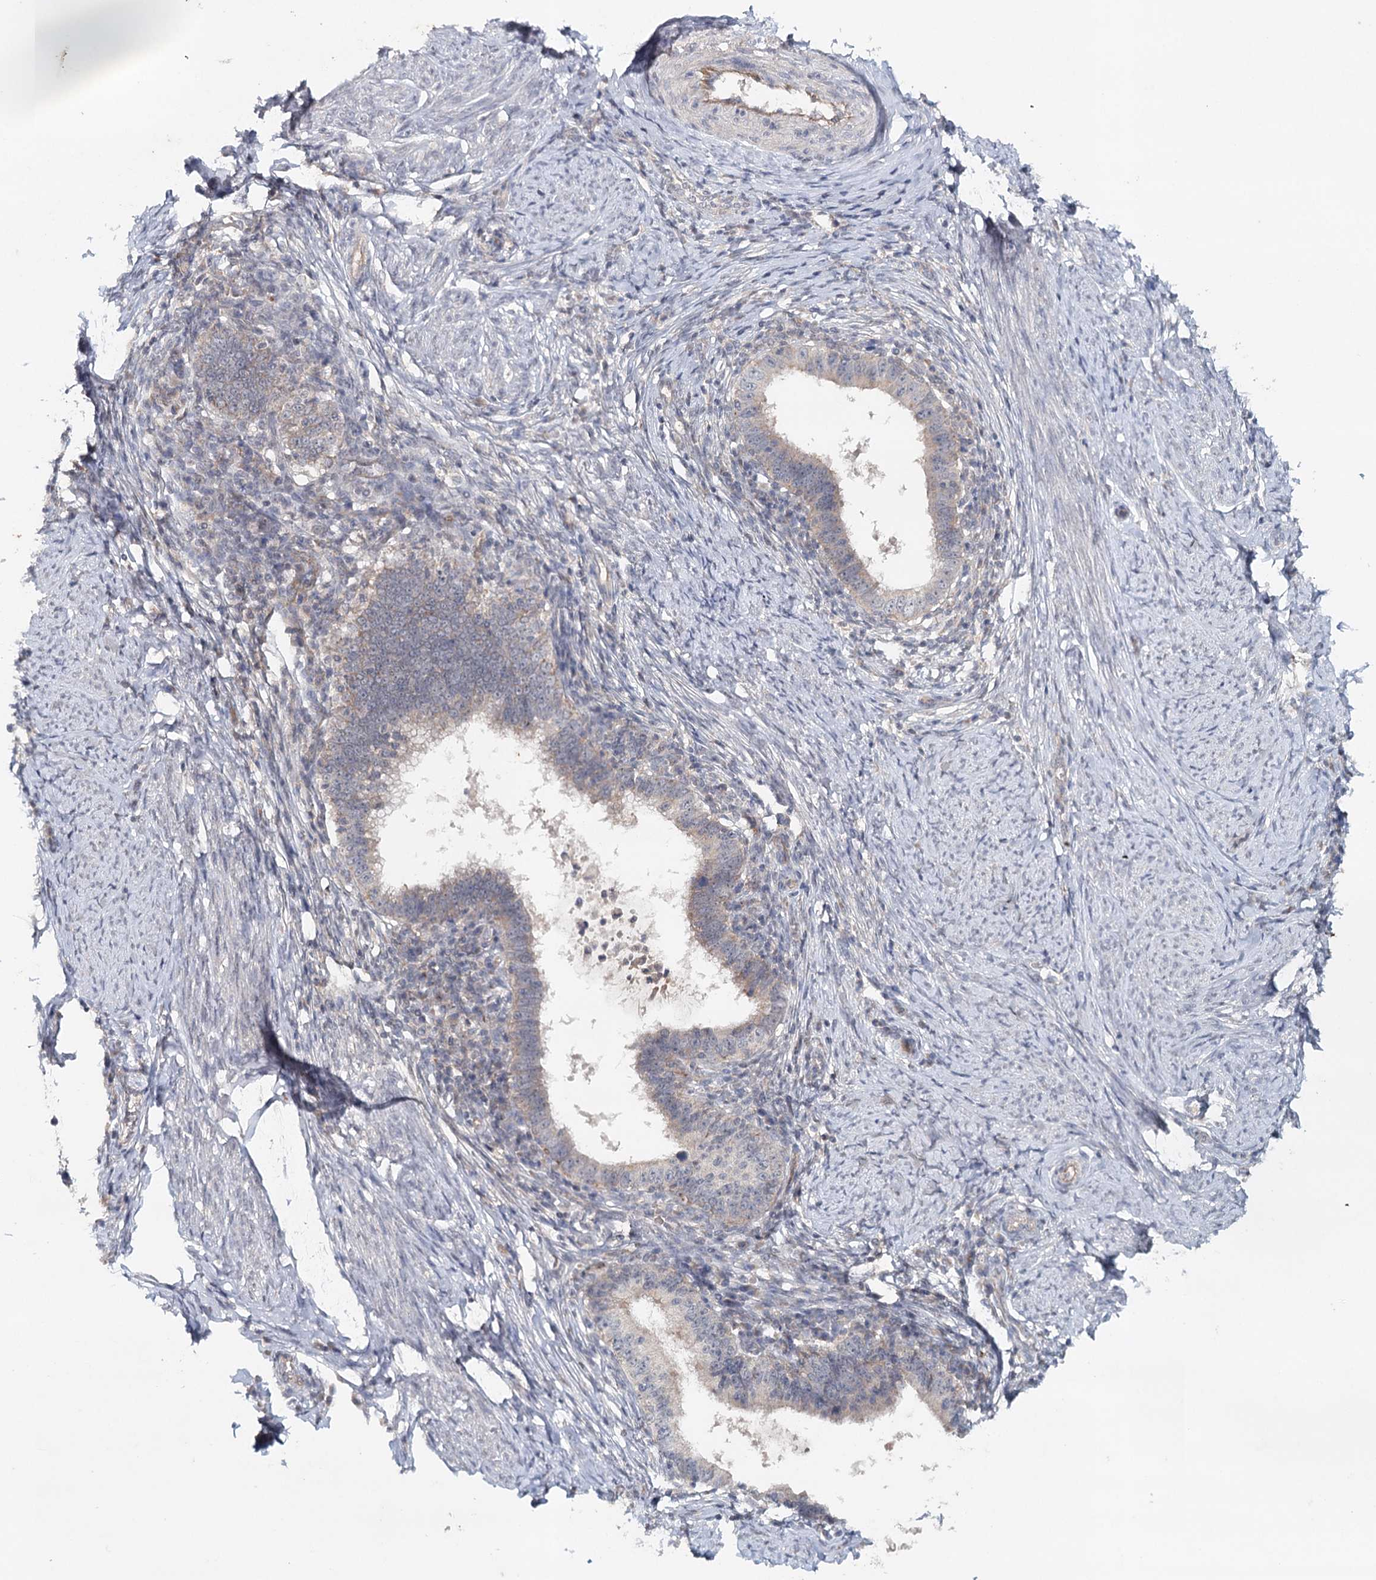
{"staining": {"intensity": "weak", "quantity": "25%-75%", "location": "cytoplasmic/membranous"}, "tissue": "cervical cancer", "cell_type": "Tumor cells", "image_type": "cancer", "snomed": [{"axis": "morphology", "description": "Adenocarcinoma, NOS"}, {"axis": "topography", "description": "Cervix"}], "caption": "Immunohistochemistry (IHC) photomicrograph of human cervical adenocarcinoma stained for a protein (brown), which reveals low levels of weak cytoplasmic/membranous expression in approximately 25%-75% of tumor cells.", "gene": "SYNPO", "patient": {"sex": "female", "age": 36}}